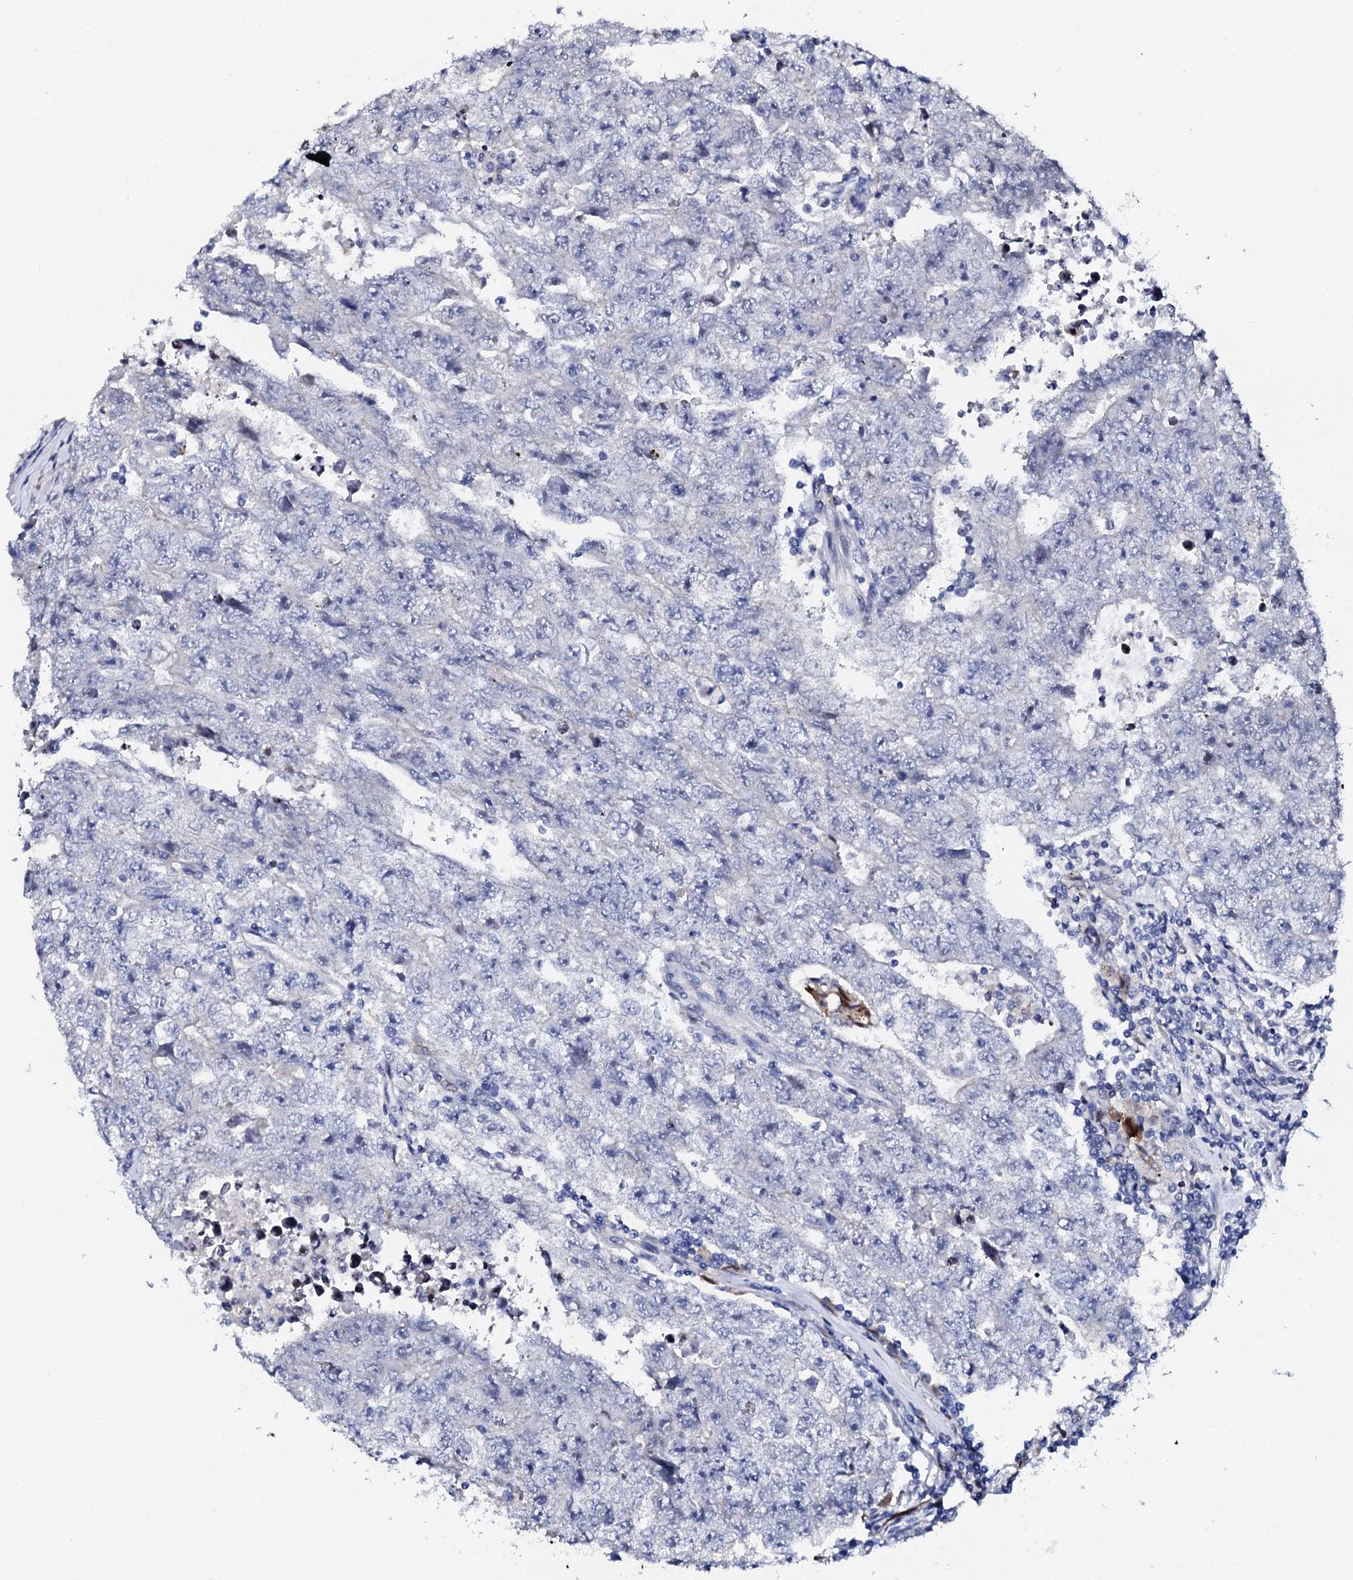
{"staining": {"intensity": "negative", "quantity": "none", "location": "none"}, "tissue": "testis cancer", "cell_type": "Tumor cells", "image_type": "cancer", "snomed": [{"axis": "morphology", "description": "Carcinoma, Embryonal, NOS"}, {"axis": "topography", "description": "Testis"}], "caption": "Protein analysis of embryonal carcinoma (testis) demonstrates no significant expression in tumor cells. Brightfield microscopy of immunohistochemistry stained with DAB (brown) and hematoxylin (blue), captured at high magnification.", "gene": "TRDN", "patient": {"sex": "male", "age": 17}}